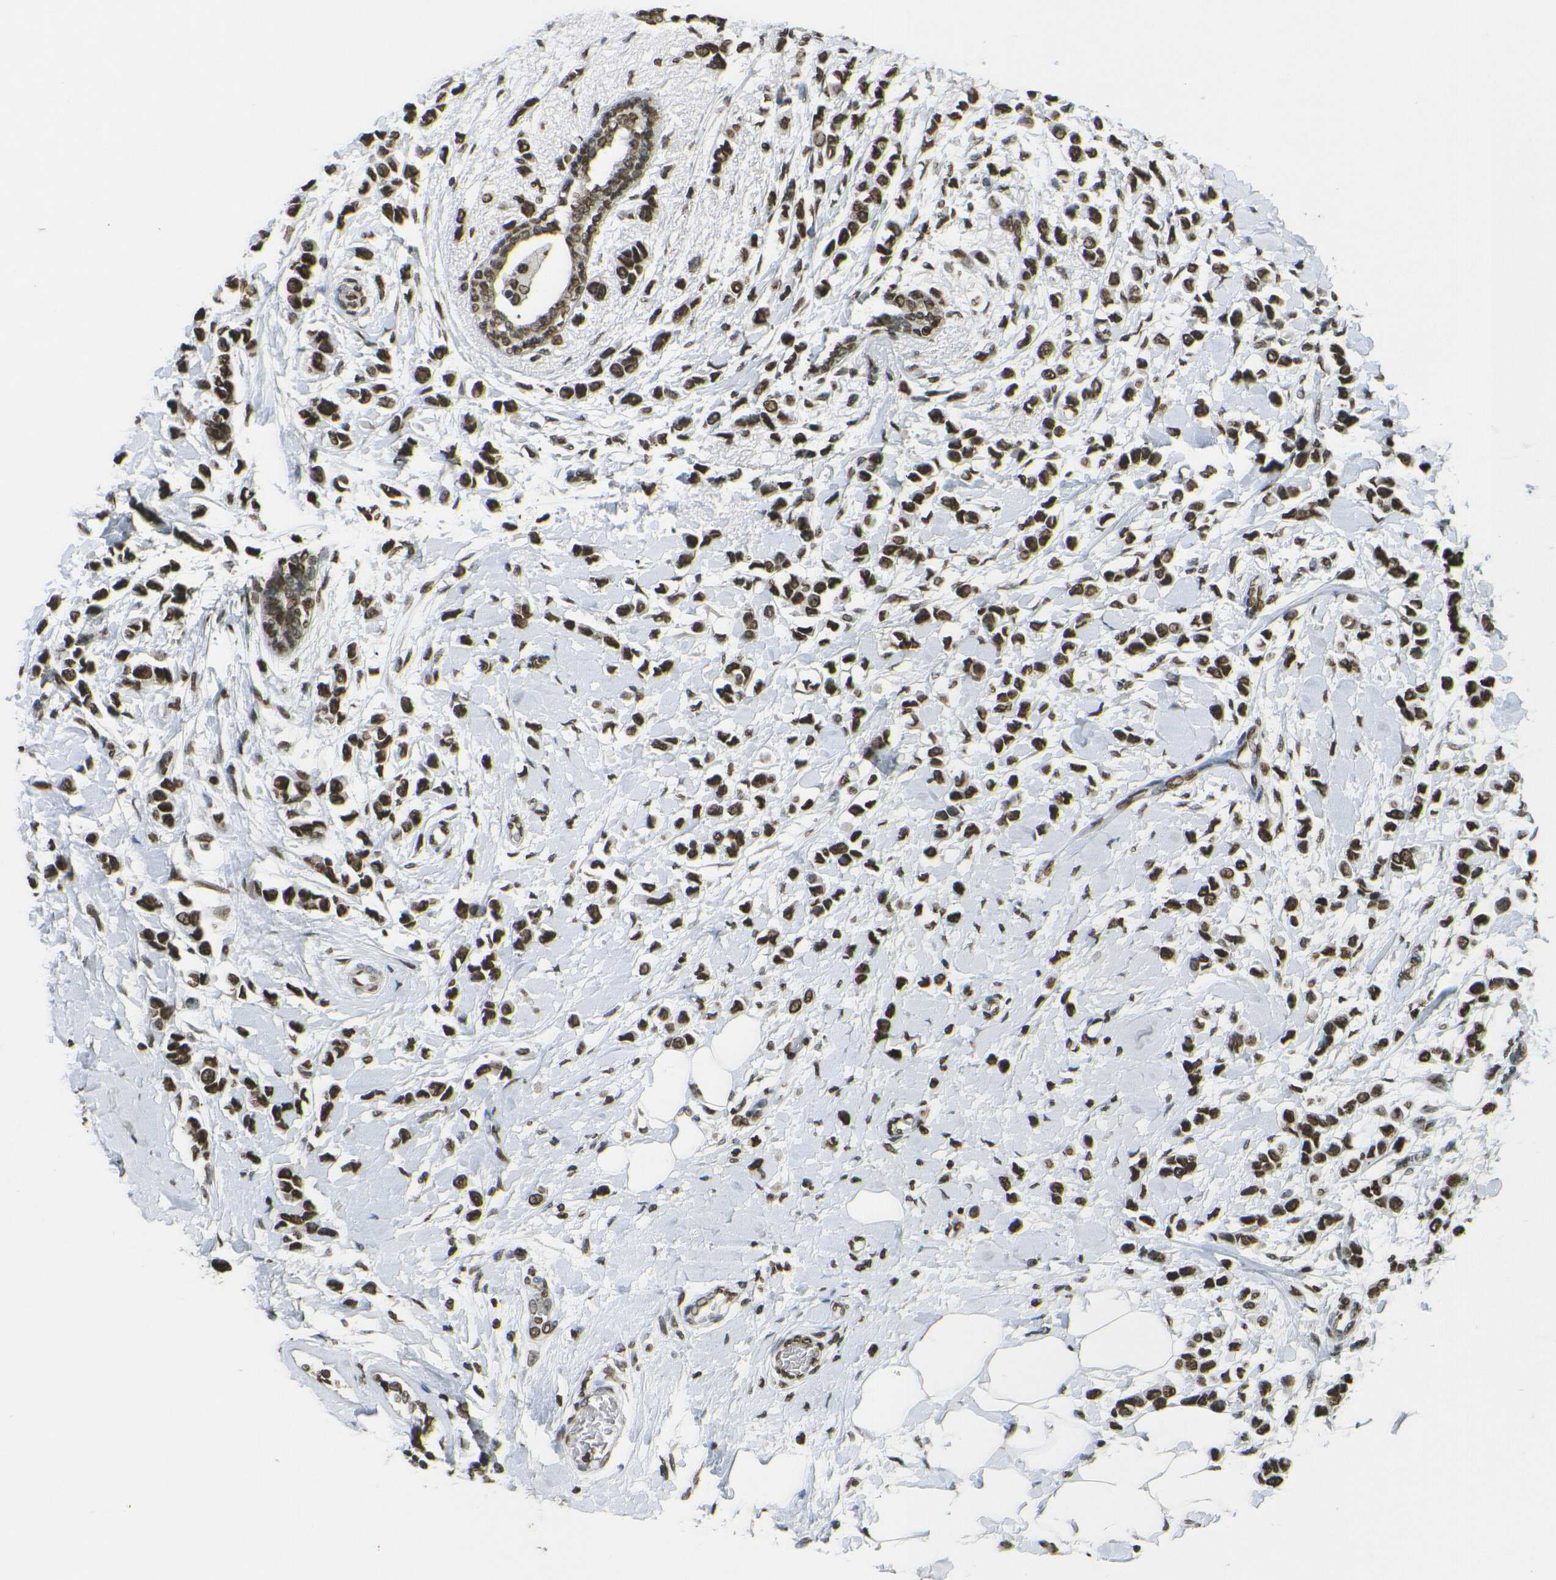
{"staining": {"intensity": "strong", "quantity": ">75%", "location": "nuclear"}, "tissue": "breast cancer", "cell_type": "Tumor cells", "image_type": "cancer", "snomed": [{"axis": "morphology", "description": "Lobular carcinoma"}, {"axis": "topography", "description": "Breast"}], "caption": "Immunohistochemistry (IHC) of human breast cancer (lobular carcinoma) reveals high levels of strong nuclear positivity in about >75% of tumor cells. The staining is performed using DAB (3,3'-diaminobenzidine) brown chromogen to label protein expression. The nuclei are counter-stained blue using hematoxylin.", "gene": "H4C16", "patient": {"sex": "female", "age": 51}}